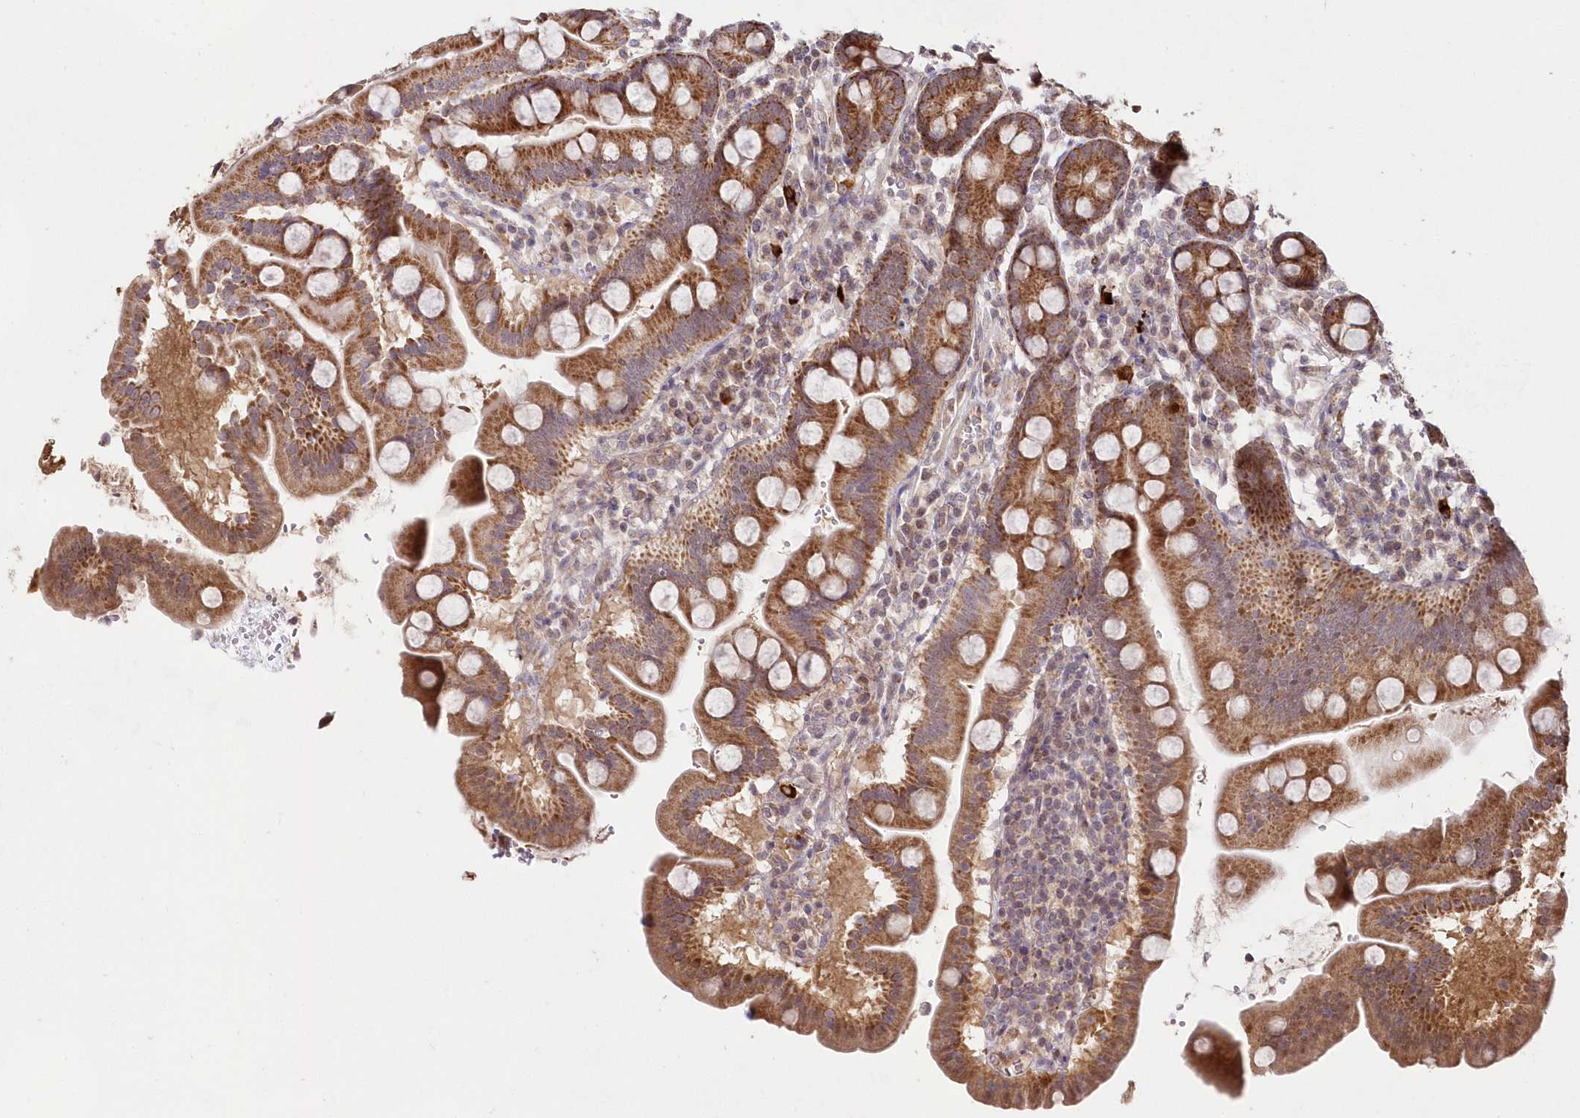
{"staining": {"intensity": "strong", "quantity": ">75%", "location": "cytoplasmic/membranous"}, "tissue": "duodenum", "cell_type": "Glandular cells", "image_type": "normal", "snomed": [{"axis": "morphology", "description": "Normal tissue, NOS"}, {"axis": "topography", "description": "Duodenum"}], "caption": "IHC micrograph of unremarkable duodenum: duodenum stained using immunohistochemistry reveals high levels of strong protein expression localized specifically in the cytoplasmic/membranous of glandular cells, appearing as a cytoplasmic/membranous brown color.", "gene": "IMPA1", "patient": {"sex": "male", "age": 50}}